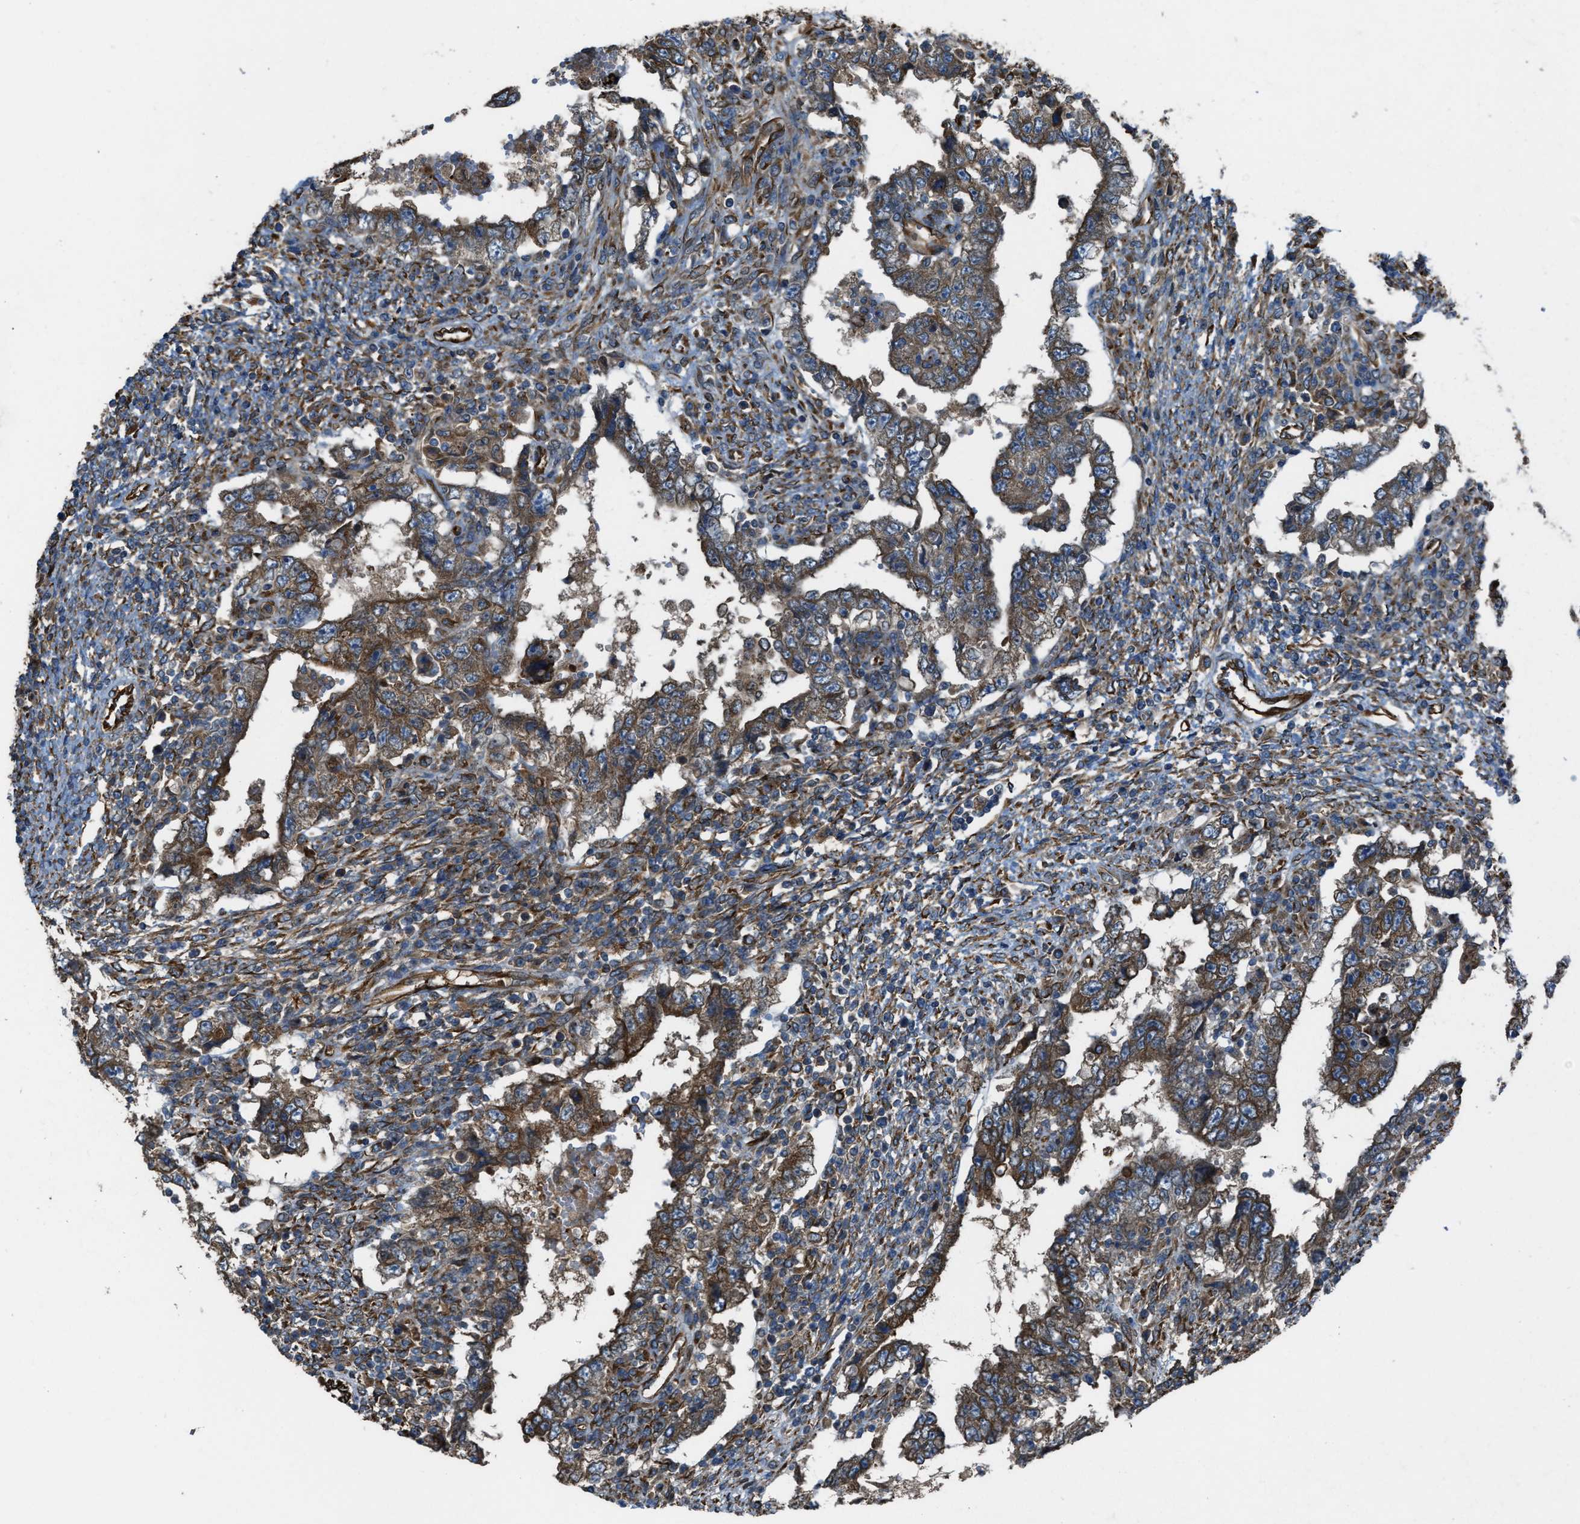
{"staining": {"intensity": "moderate", "quantity": ">75%", "location": "cytoplasmic/membranous"}, "tissue": "testis cancer", "cell_type": "Tumor cells", "image_type": "cancer", "snomed": [{"axis": "morphology", "description": "Carcinoma, Embryonal, NOS"}, {"axis": "topography", "description": "Testis"}], "caption": "Immunohistochemical staining of testis cancer (embryonal carcinoma) exhibits medium levels of moderate cytoplasmic/membranous protein positivity in about >75% of tumor cells.", "gene": "TRPC1", "patient": {"sex": "male", "age": 26}}